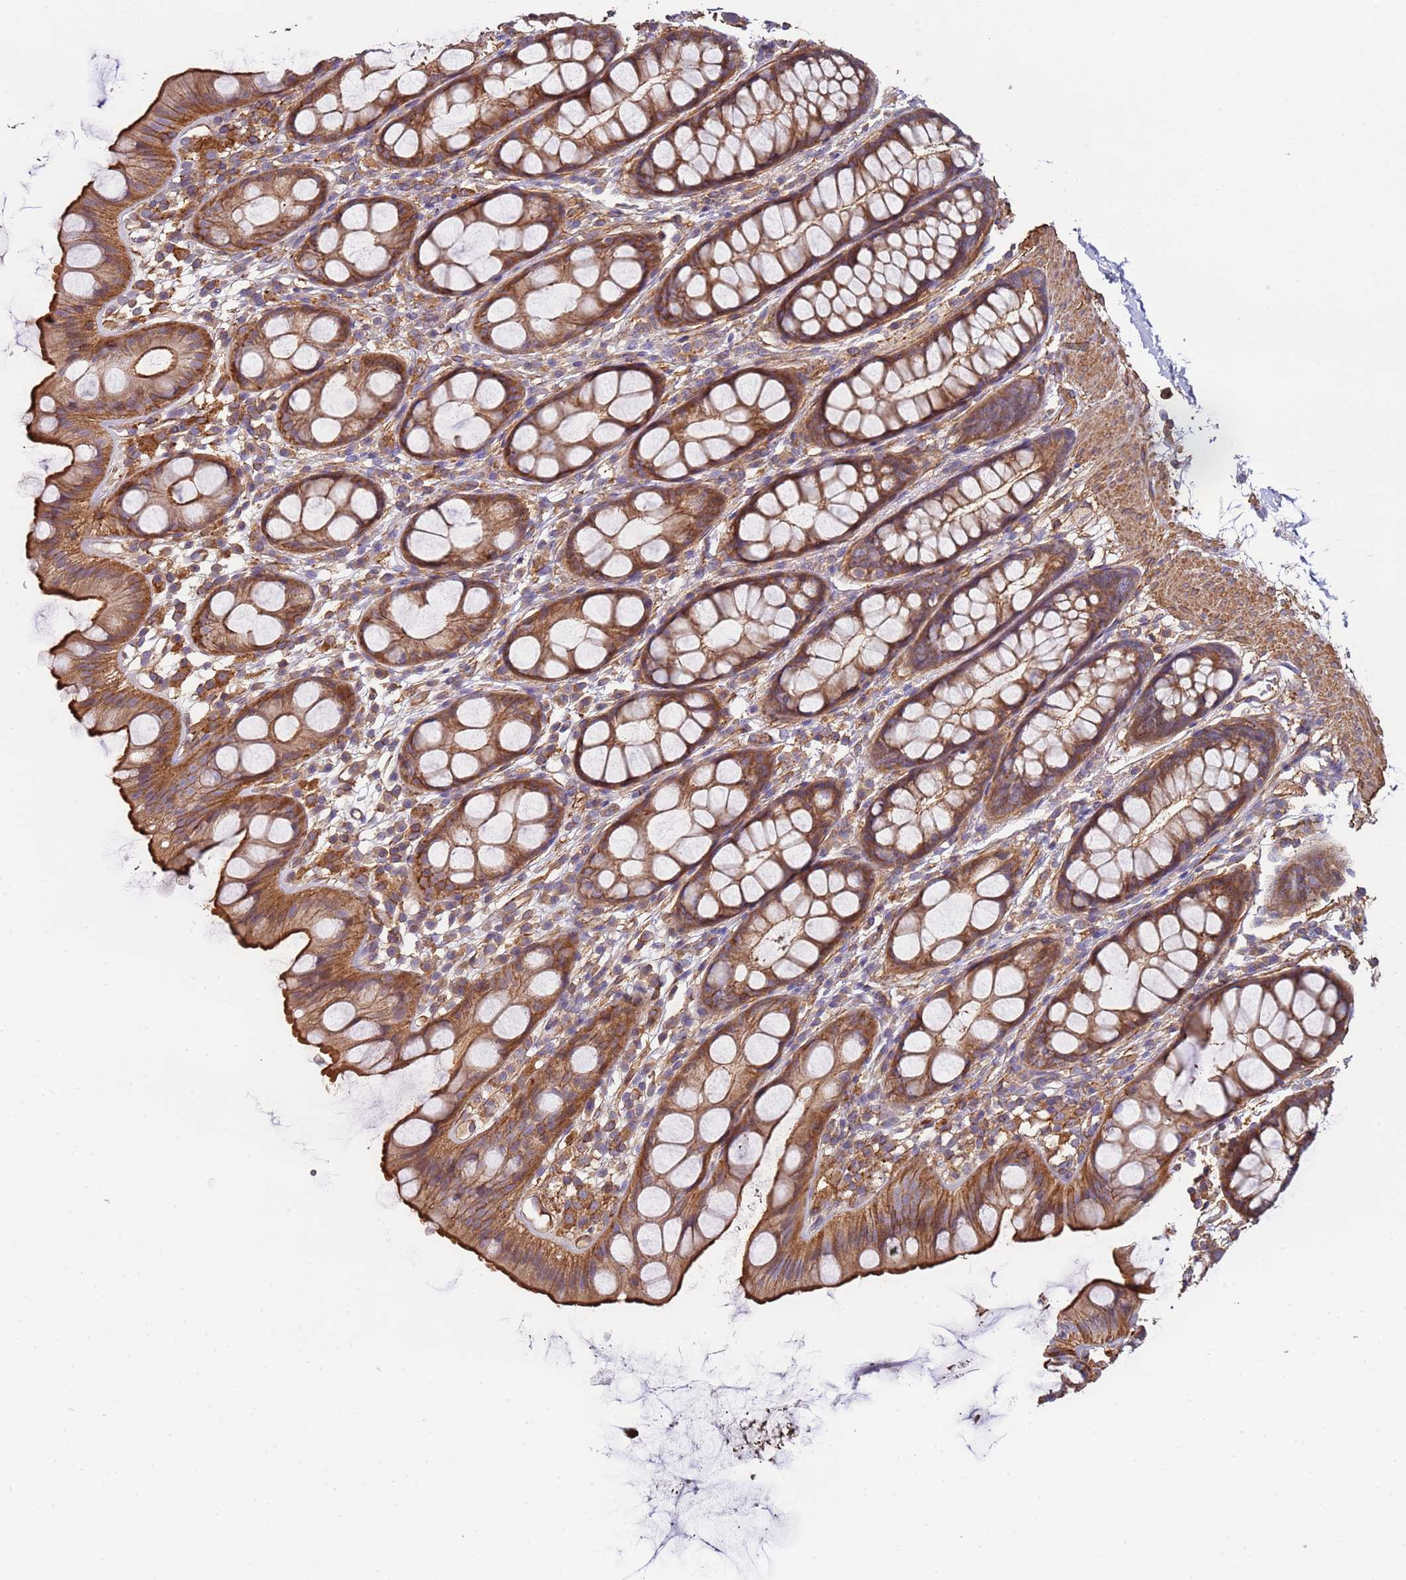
{"staining": {"intensity": "moderate", "quantity": ">75%", "location": "cytoplasmic/membranous"}, "tissue": "rectum", "cell_type": "Glandular cells", "image_type": "normal", "snomed": [{"axis": "morphology", "description": "Normal tissue, NOS"}, {"axis": "topography", "description": "Rectum"}], "caption": "This micrograph exhibits IHC staining of unremarkable human rectum, with medium moderate cytoplasmic/membranous staining in about >75% of glandular cells.", "gene": "CYP2U1", "patient": {"sex": "female", "age": 65}}